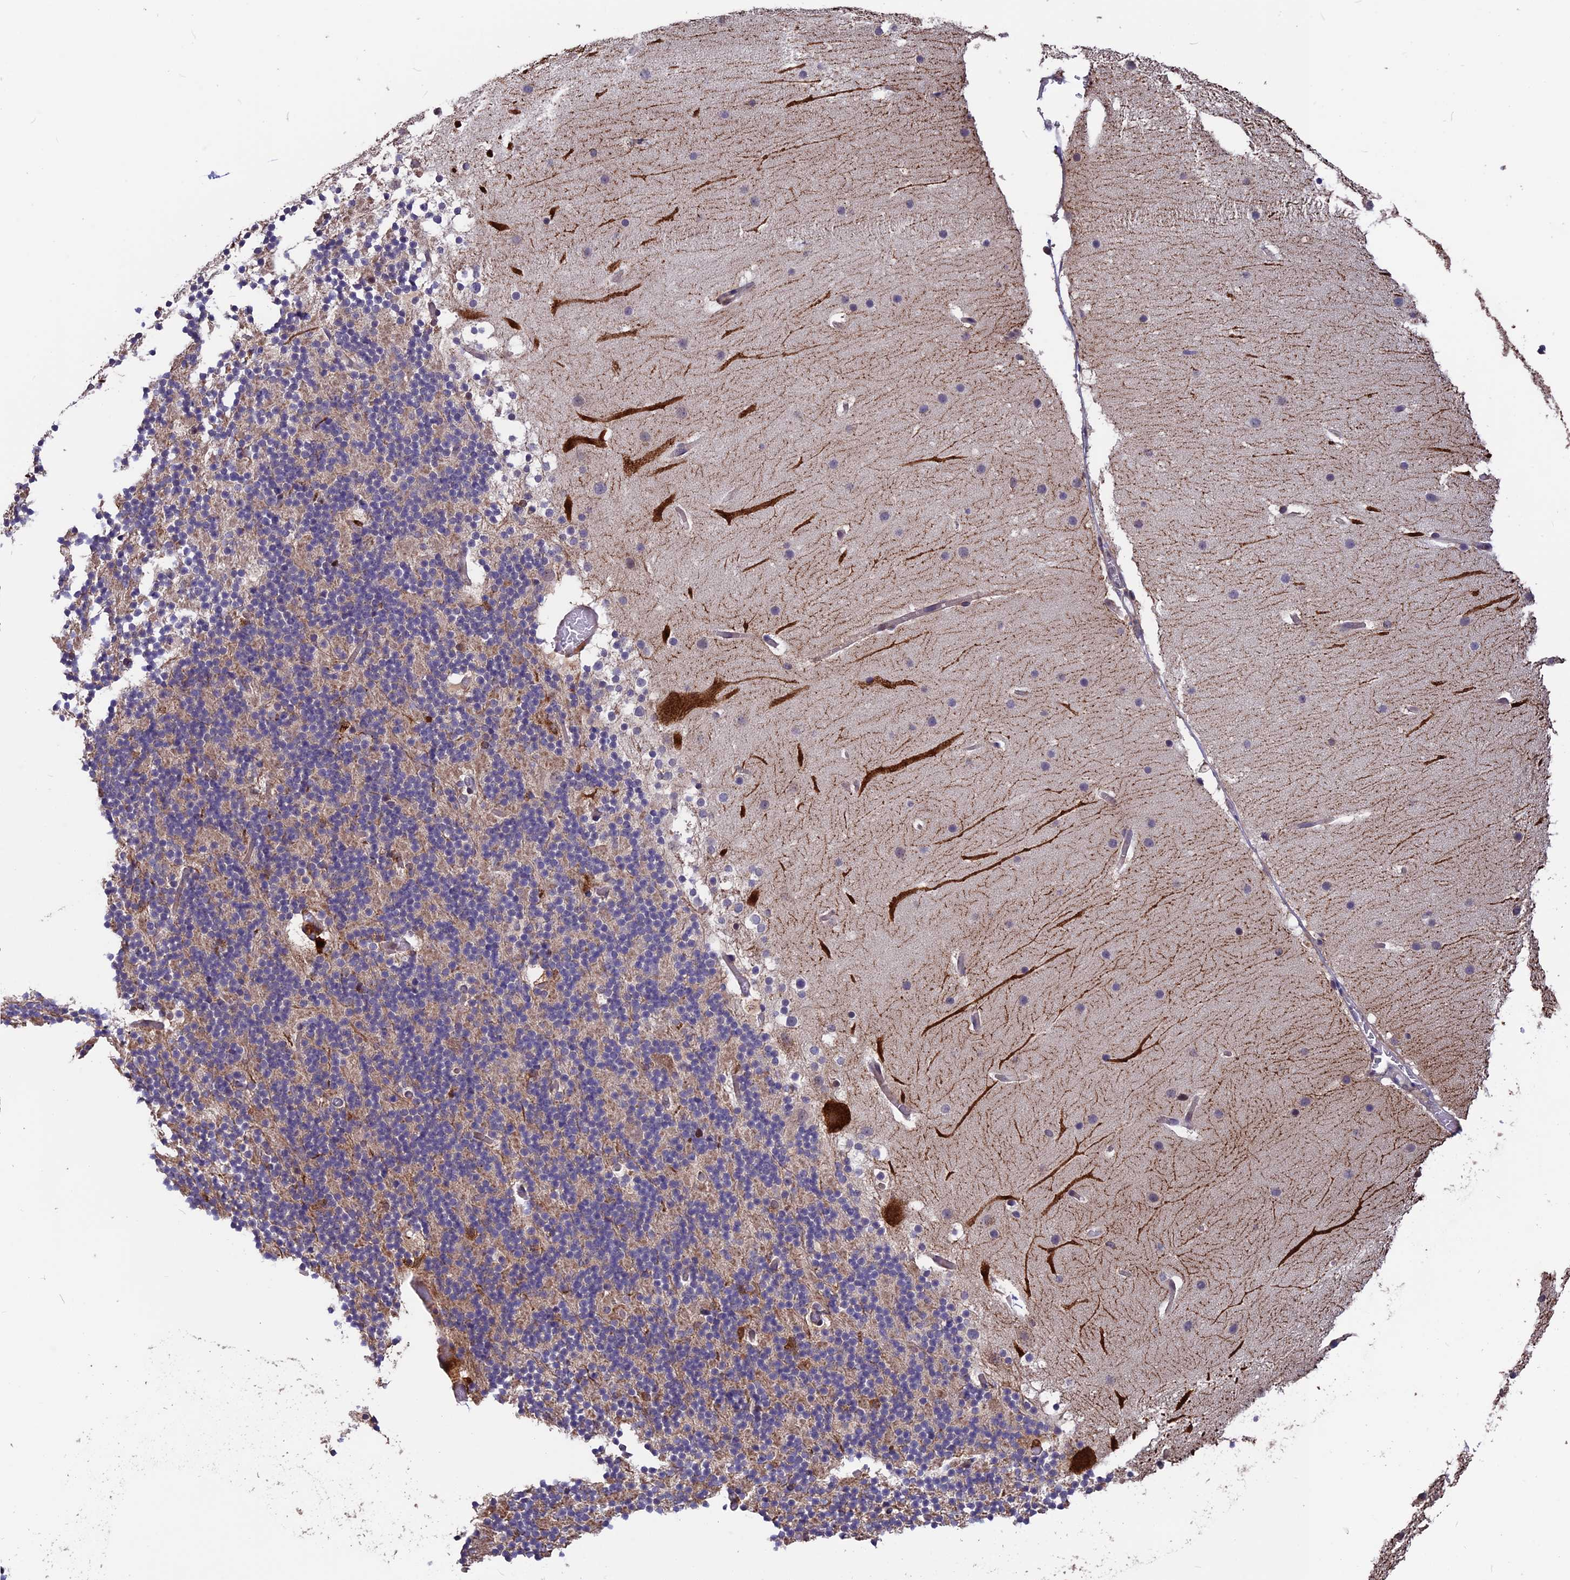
{"staining": {"intensity": "weak", "quantity": "<25%", "location": "cytoplasmic/membranous"}, "tissue": "cerebellum", "cell_type": "Cells in granular layer", "image_type": "normal", "snomed": [{"axis": "morphology", "description": "Normal tissue, NOS"}, {"axis": "topography", "description": "Cerebellum"}], "caption": "This is a micrograph of immunohistochemistry staining of benign cerebellum, which shows no positivity in cells in granular layer.", "gene": "MAST2", "patient": {"sex": "male", "age": 57}}